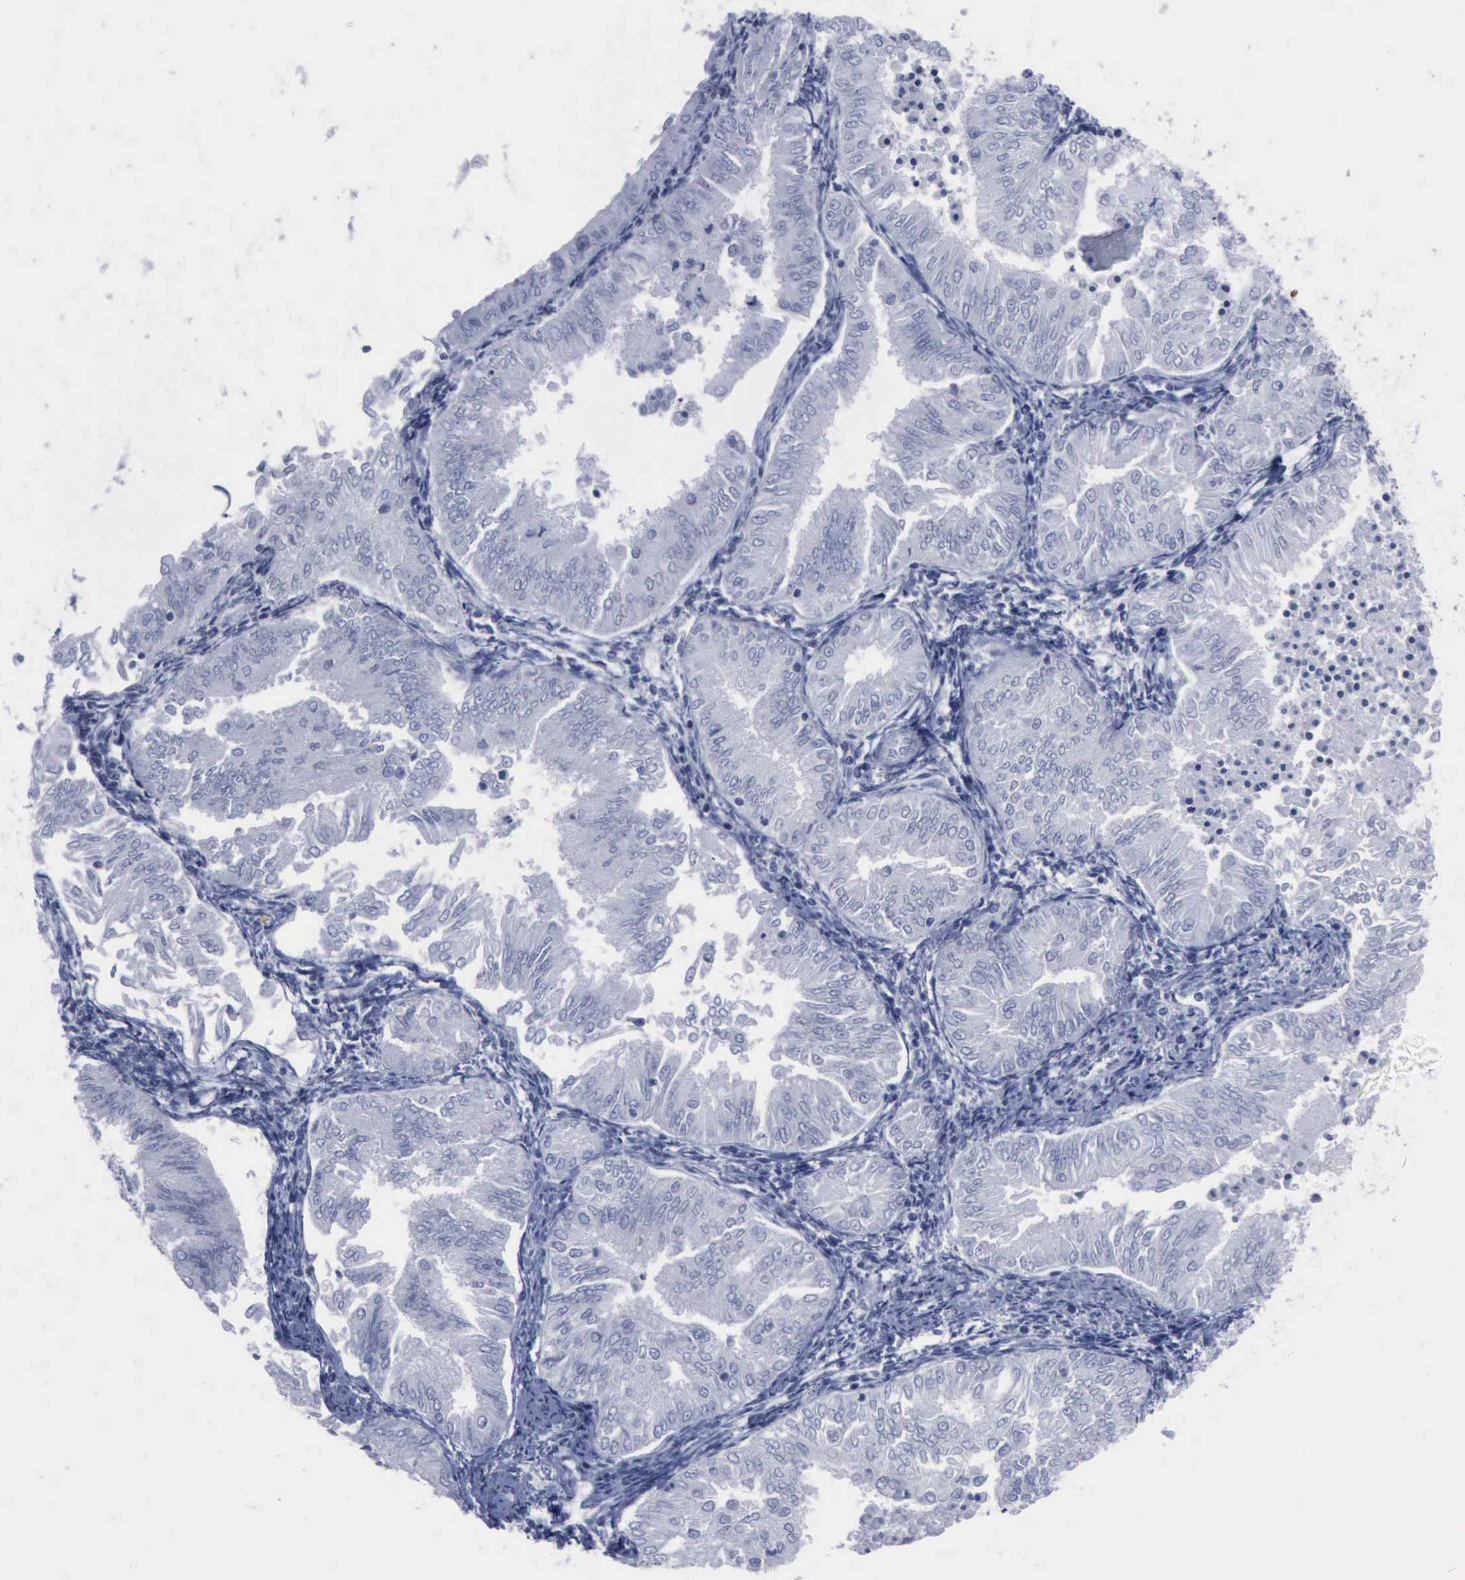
{"staining": {"intensity": "negative", "quantity": "none", "location": "none"}, "tissue": "endometrial cancer", "cell_type": "Tumor cells", "image_type": "cancer", "snomed": [{"axis": "morphology", "description": "Adenocarcinoma, NOS"}, {"axis": "topography", "description": "Endometrium"}], "caption": "Adenocarcinoma (endometrial) was stained to show a protein in brown. There is no significant staining in tumor cells.", "gene": "CSTA", "patient": {"sex": "female", "age": 53}}